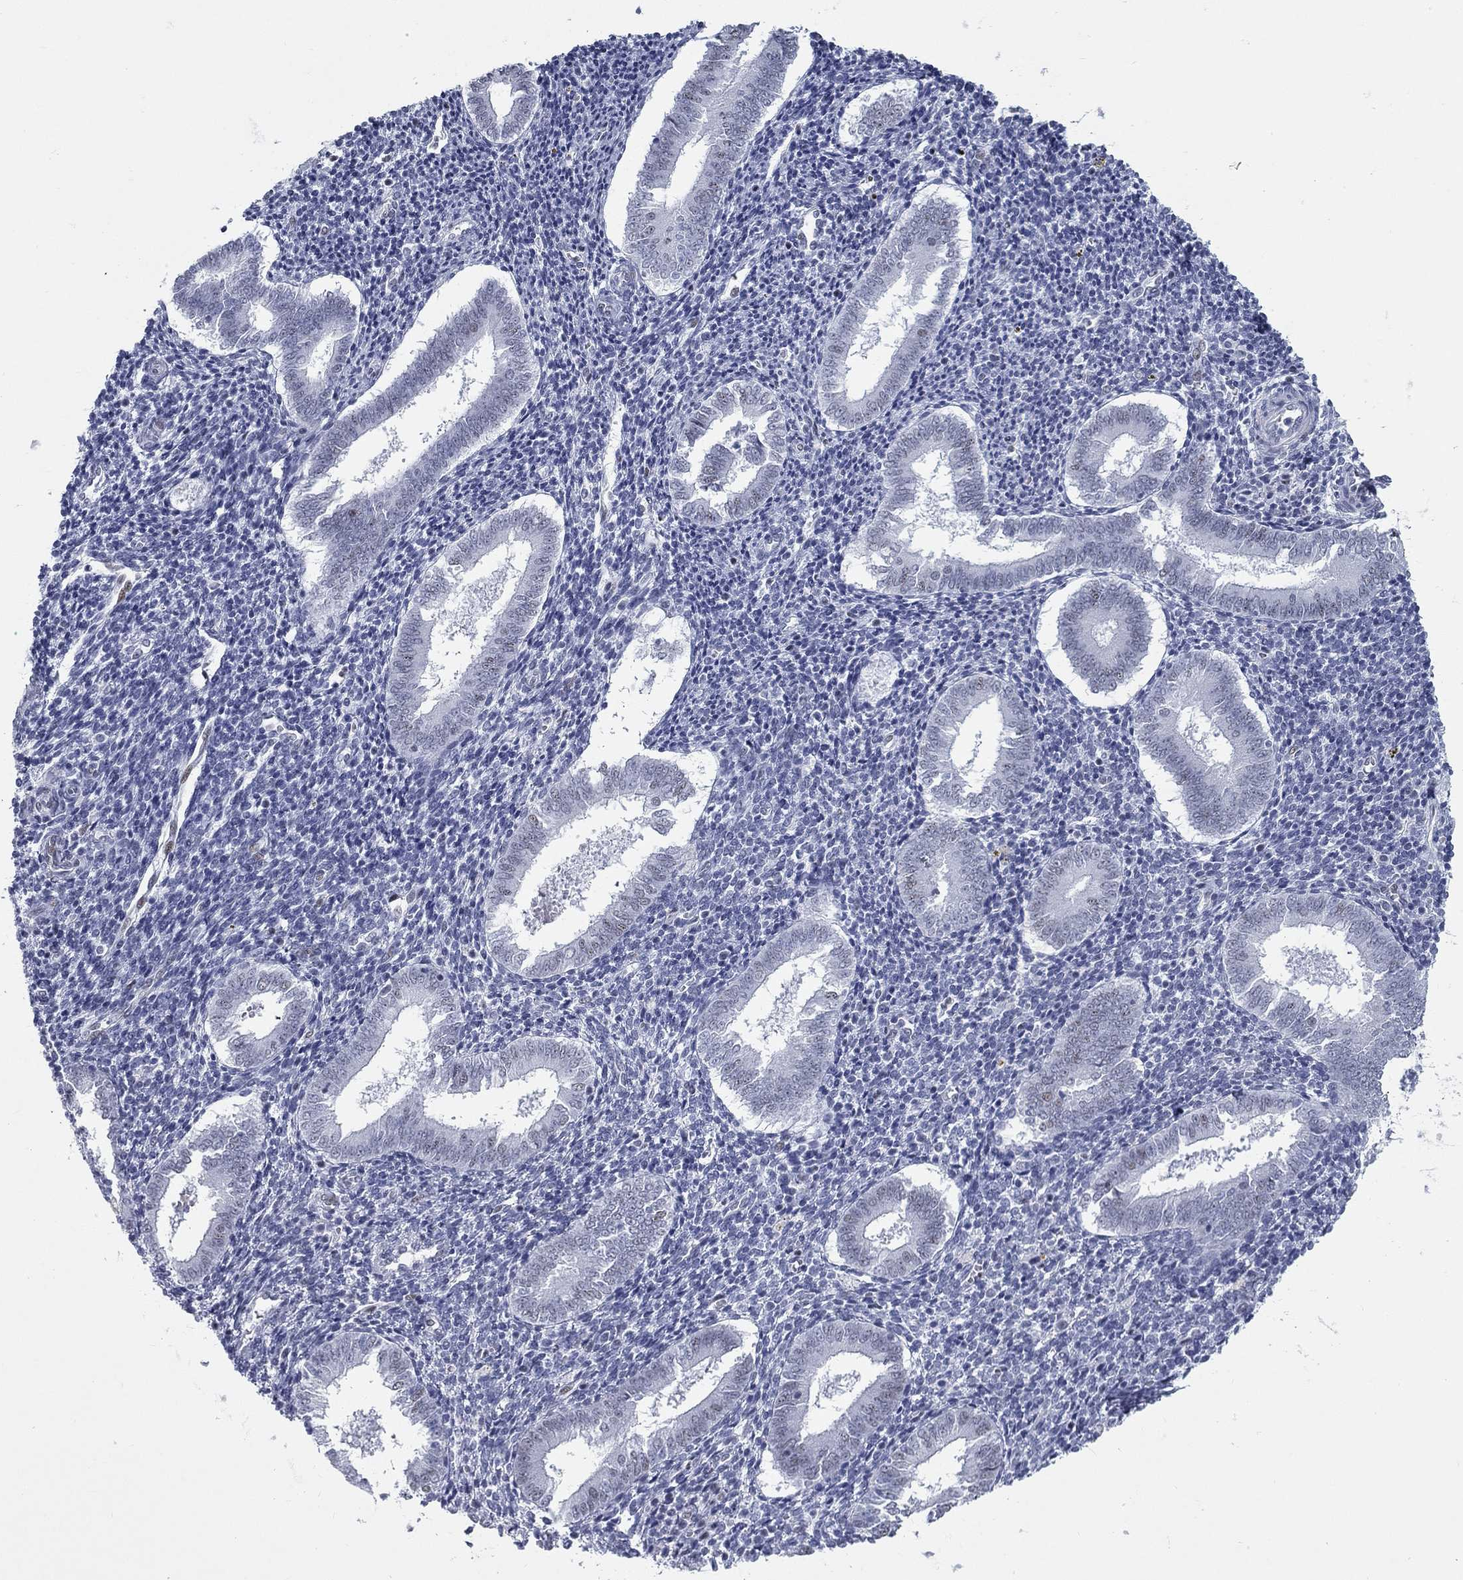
{"staining": {"intensity": "negative", "quantity": "none", "location": "none"}, "tissue": "endometrium", "cell_type": "Cells in endometrial stroma", "image_type": "normal", "snomed": [{"axis": "morphology", "description": "Normal tissue, NOS"}, {"axis": "topography", "description": "Endometrium"}], "caption": "DAB immunohistochemical staining of normal endometrium displays no significant positivity in cells in endometrial stroma. (Stains: DAB (3,3'-diaminobenzidine) immunohistochemistry with hematoxylin counter stain, Microscopy: brightfield microscopy at high magnification).", "gene": "ASF1B", "patient": {"sex": "female", "age": 25}}